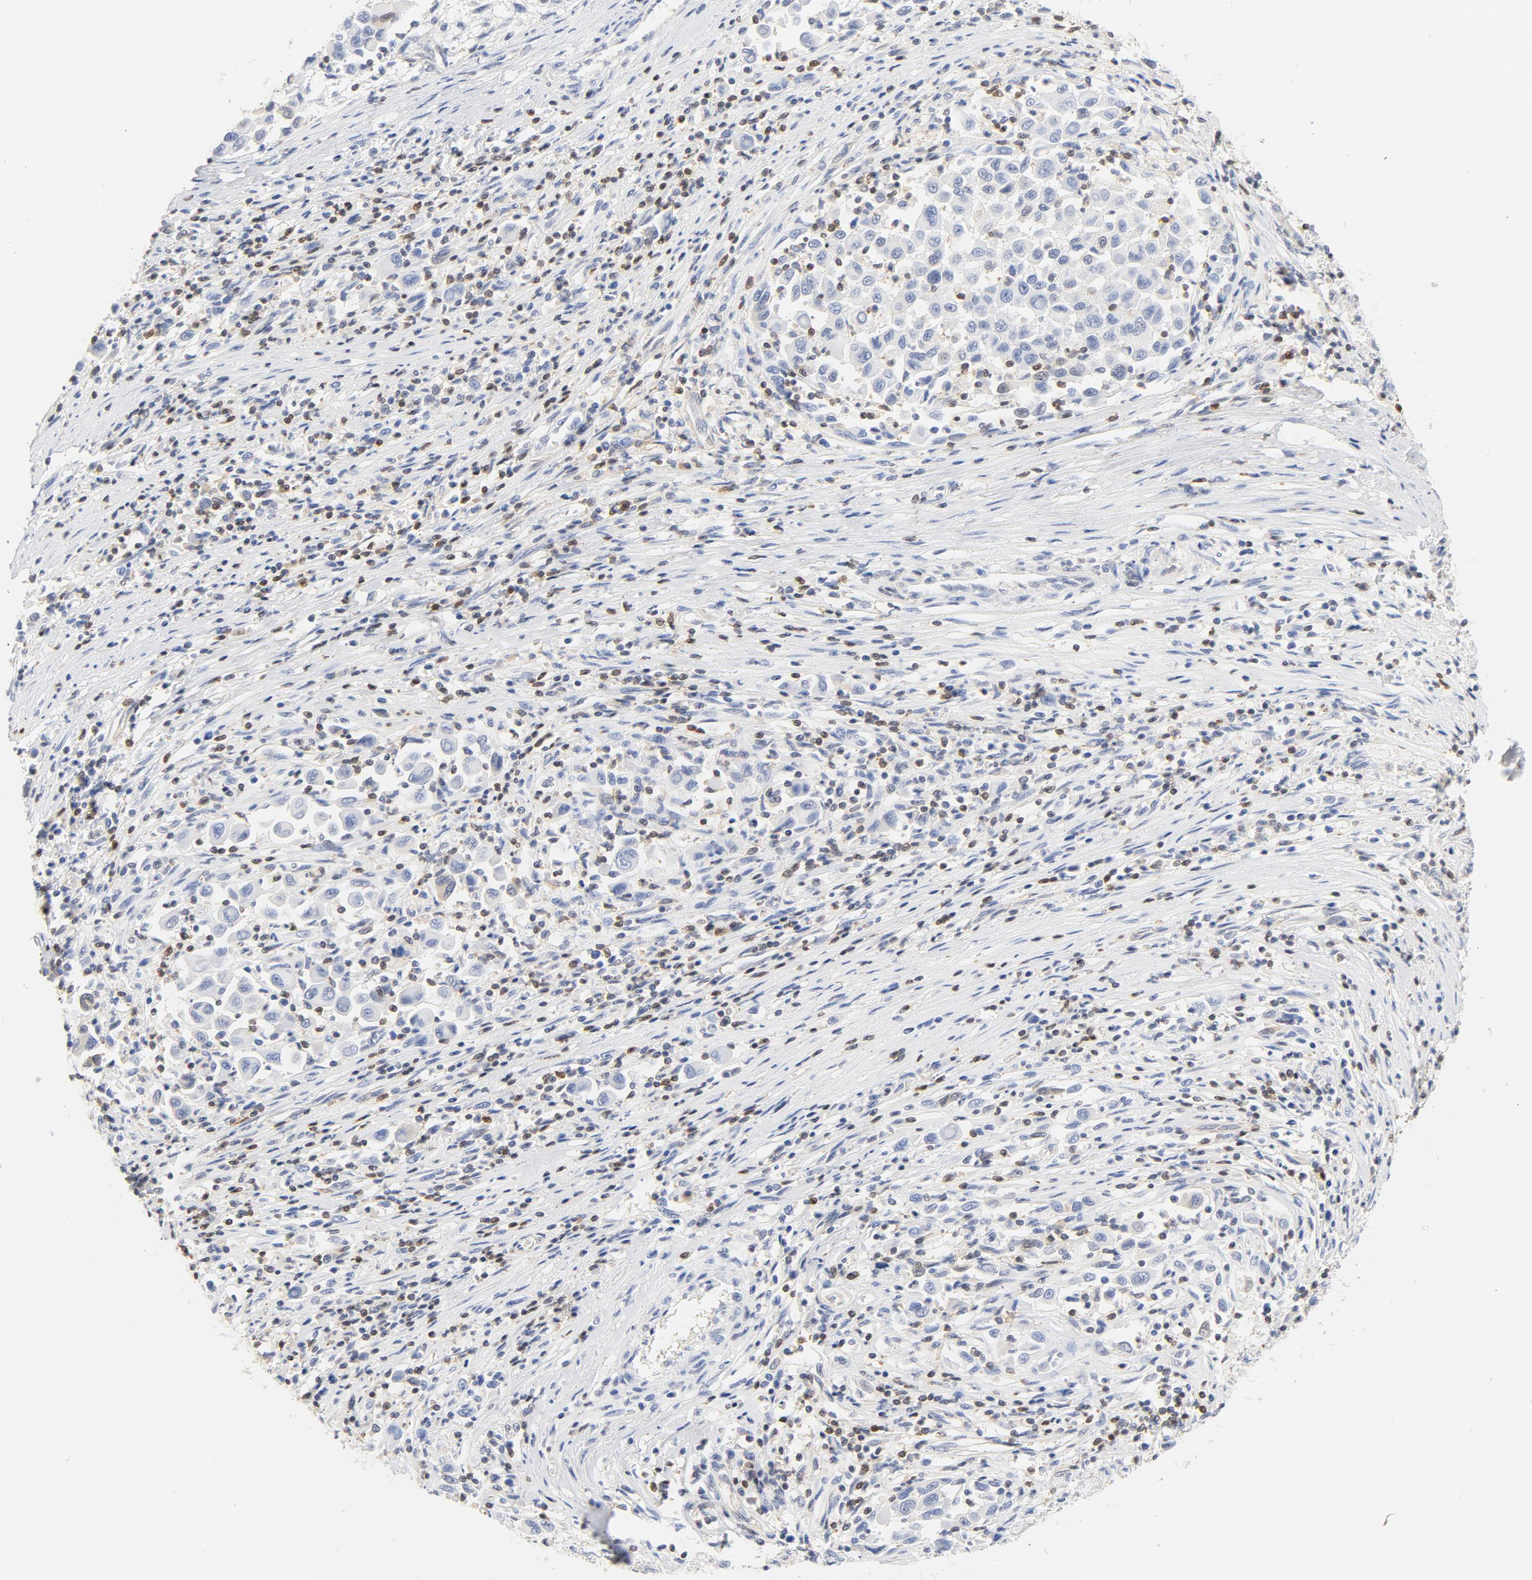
{"staining": {"intensity": "negative", "quantity": "none", "location": "none"}, "tissue": "melanoma", "cell_type": "Tumor cells", "image_type": "cancer", "snomed": [{"axis": "morphology", "description": "Malignant melanoma, Metastatic site"}, {"axis": "topography", "description": "Lymph node"}], "caption": "Immunohistochemistry (IHC) photomicrograph of malignant melanoma (metastatic site) stained for a protein (brown), which shows no positivity in tumor cells. Brightfield microscopy of immunohistochemistry (IHC) stained with DAB (brown) and hematoxylin (blue), captured at high magnification.", "gene": "CDKN1B", "patient": {"sex": "male", "age": 61}}